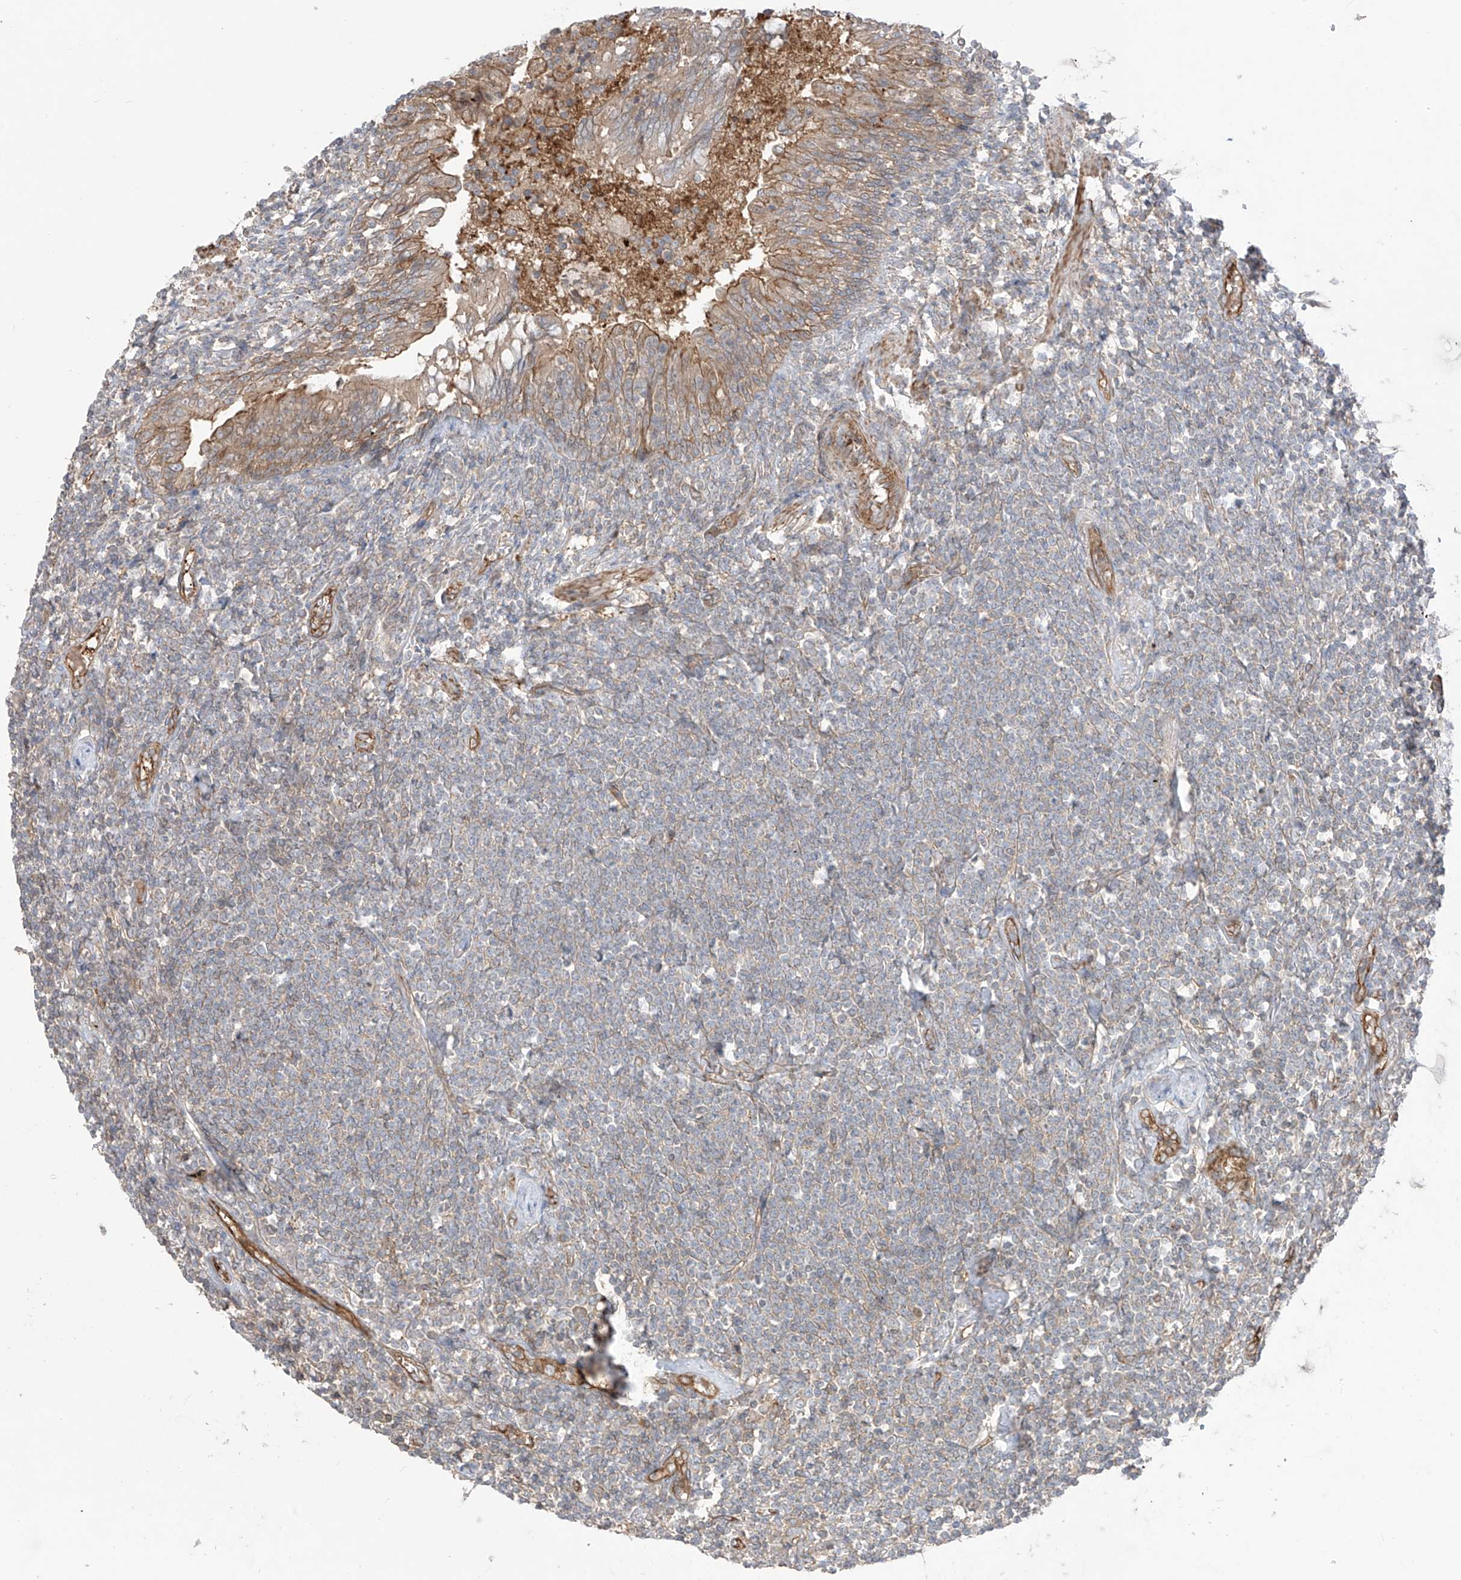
{"staining": {"intensity": "negative", "quantity": "none", "location": "none"}, "tissue": "lymphoma", "cell_type": "Tumor cells", "image_type": "cancer", "snomed": [{"axis": "morphology", "description": "Malignant lymphoma, non-Hodgkin's type, Low grade"}, {"axis": "topography", "description": "Lung"}], "caption": "The photomicrograph exhibits no staining of tumor cells in low-grade malignant lymphoma, non-Hodgkin's type. The staining was performed using DAB (3,3'-diaminobenzidine) to visualize the protein expression in brown, while the nuclei were stained in blue with hematoxylin (Magnification: 20x).", "gene": "TRMU", "patient": {"sex": "female", "age": 71}}